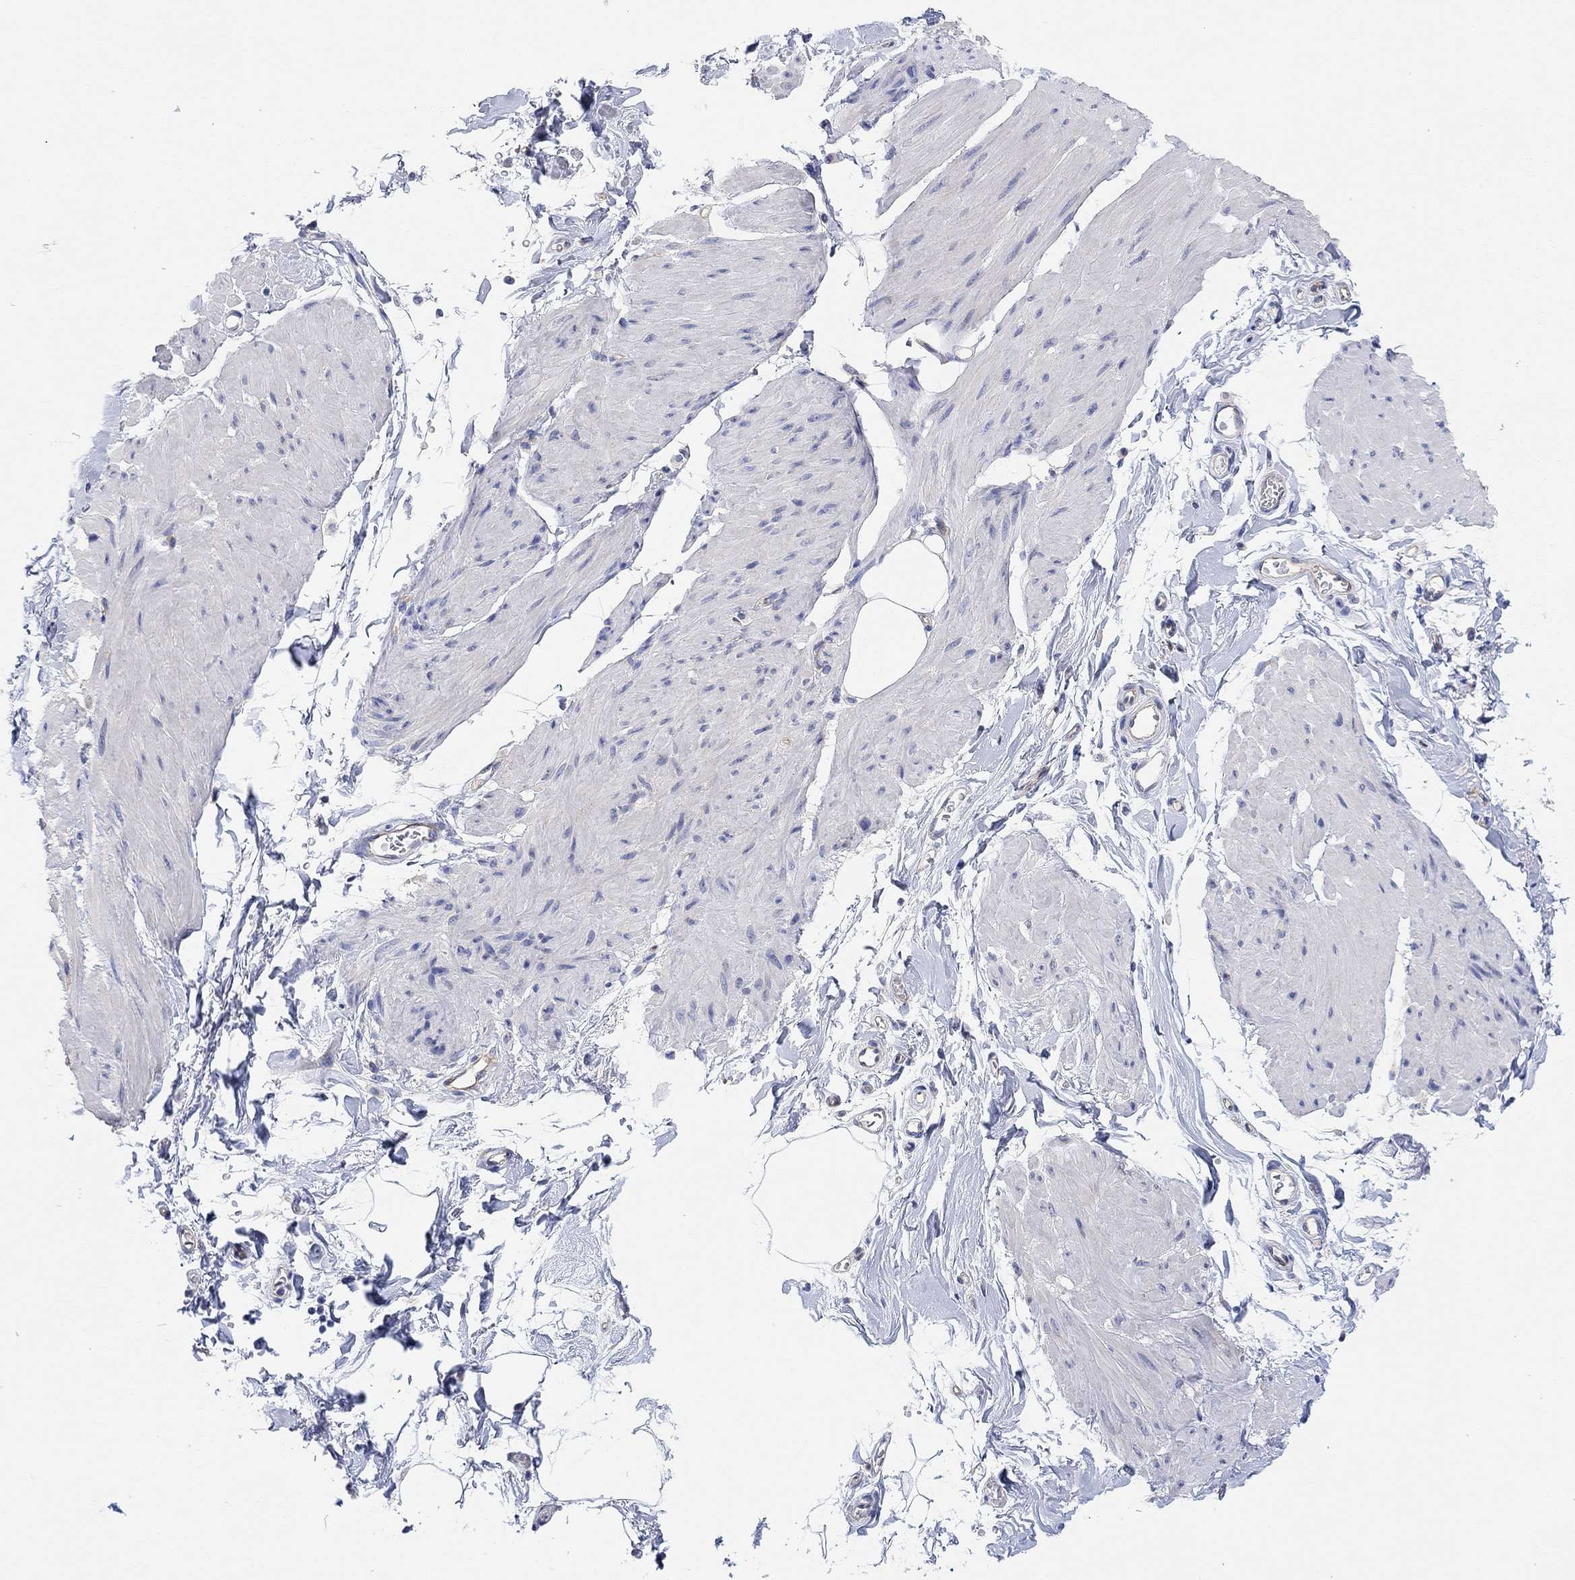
{"staining": {"intensity": "negative", "quantity": "none", "location": "none"}, "tissue": "smooth muscle", "cell_type": "Smooth muscle cells", "image_type": "normal", "snomed": [{"axis": "morphology", "description": "Normal tissue, NOS"}, {"axis": "topography", "description": "Adipose tissue"}, {"axis": "topography", "description": "Smooth muscle"}, {"axis": "topography", "description": "Peripheral nerve tissue"}], "caption": "DAB (3,3'-diaminobenzidine) immunohistochemical staining of benign human smooth muscle reveals no significant positivity in smooth muscle cells.", "gene": "RGS1", "patient": {"sex": "male", "age": 83}}